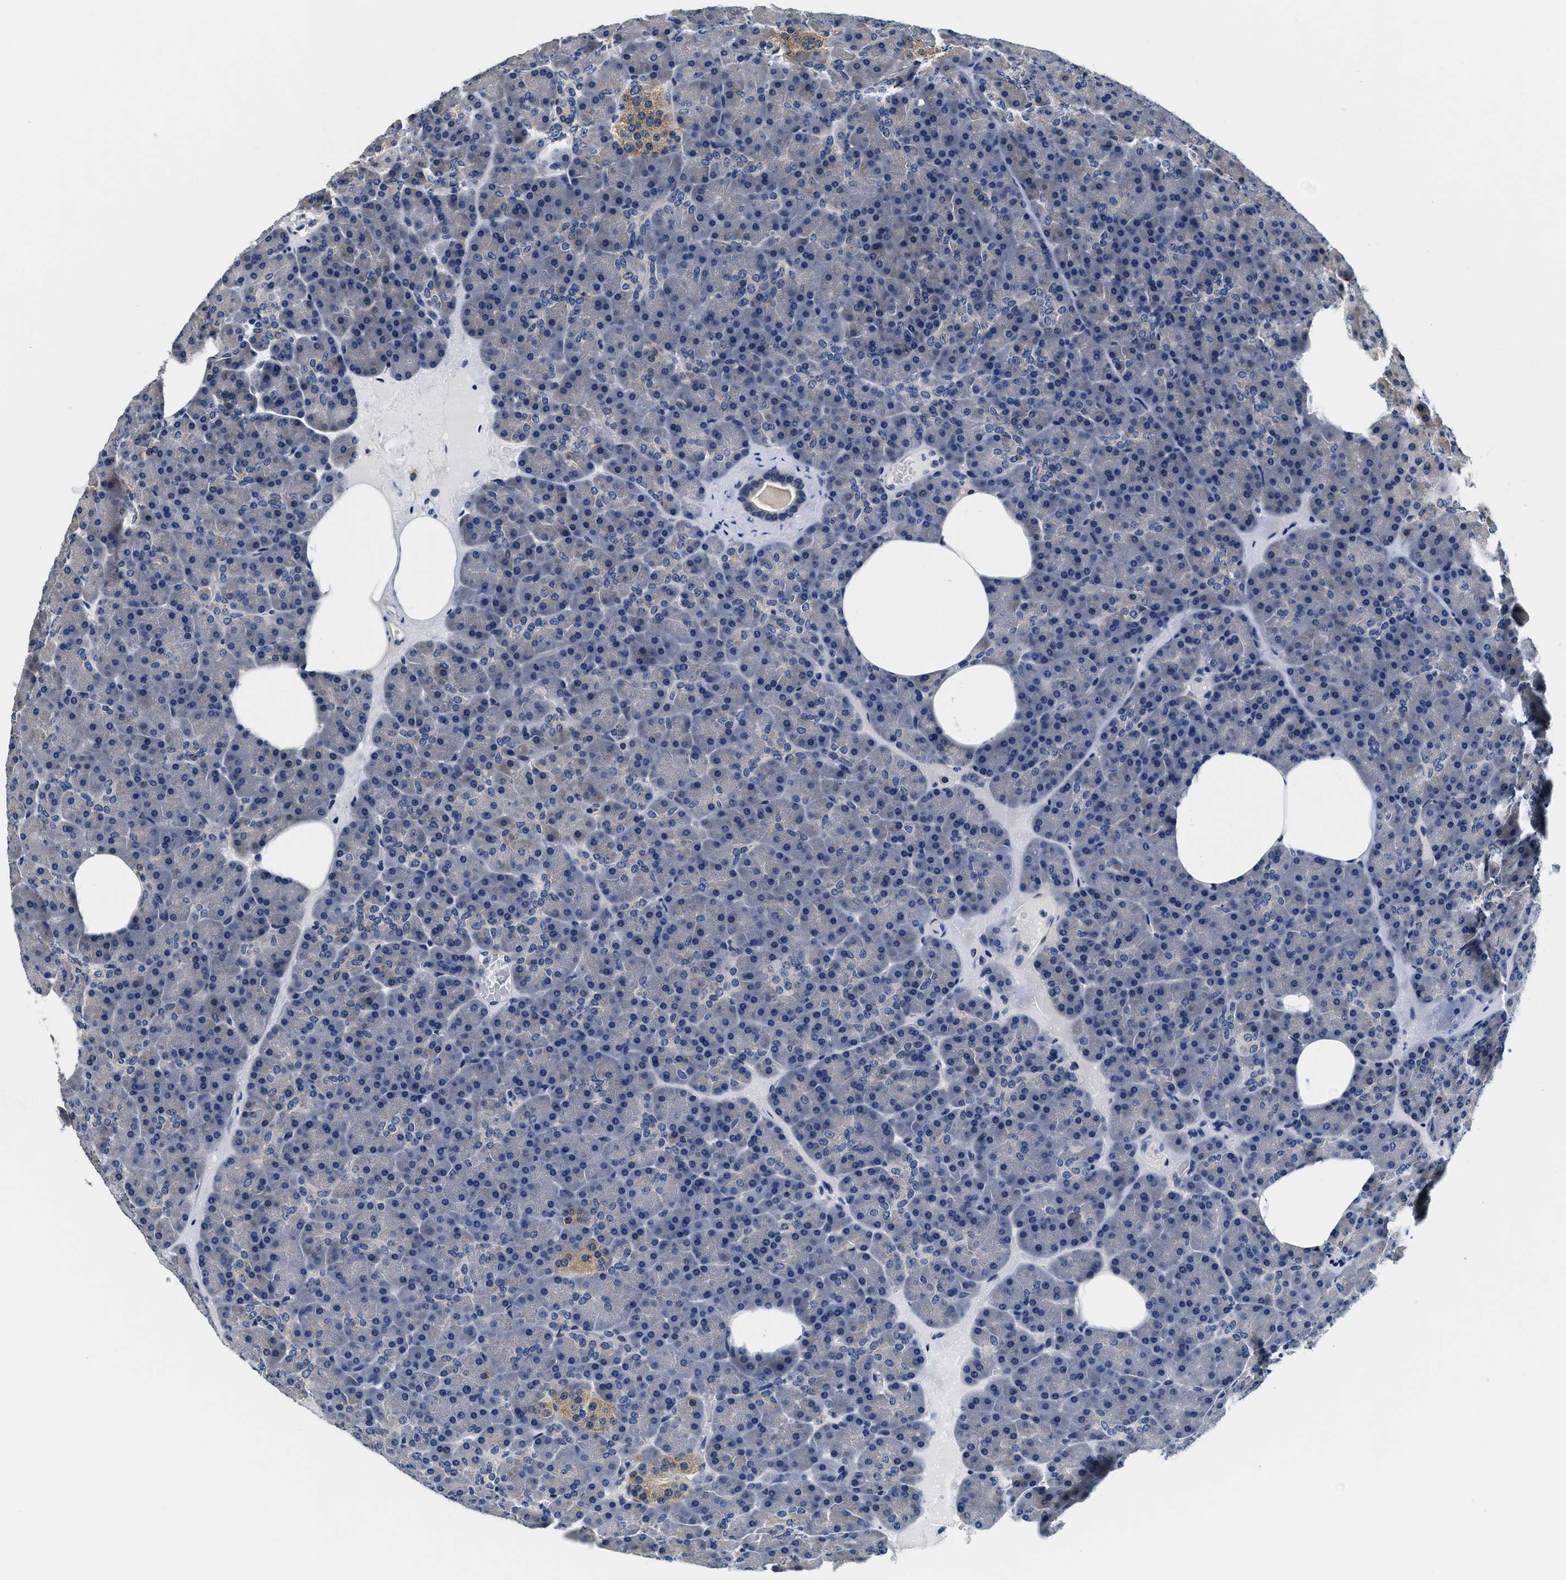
{"staining": {"intensity": "negative", "quantity": "none", "location": "none"}, "tissue": "pancreas", "cell_type": "Exocrine glandular cells", "image_type": "normal", "snomed": [{"axis": "morphology", "description": "Normal tissue, NOS"}, {"axis": "morphology", "description": "Carcinoid, malignant, NOS"}, {"axis": "topography", "description": "Pancreas"}], "caption": "The histopathology image shows no staining of exocrine glandular cells in unremarkable pancreas. (DAB IHC with hematoxylin counter stain).", "gene": "ANKIB1", "patient": {"sex": "female", "age": 35}}